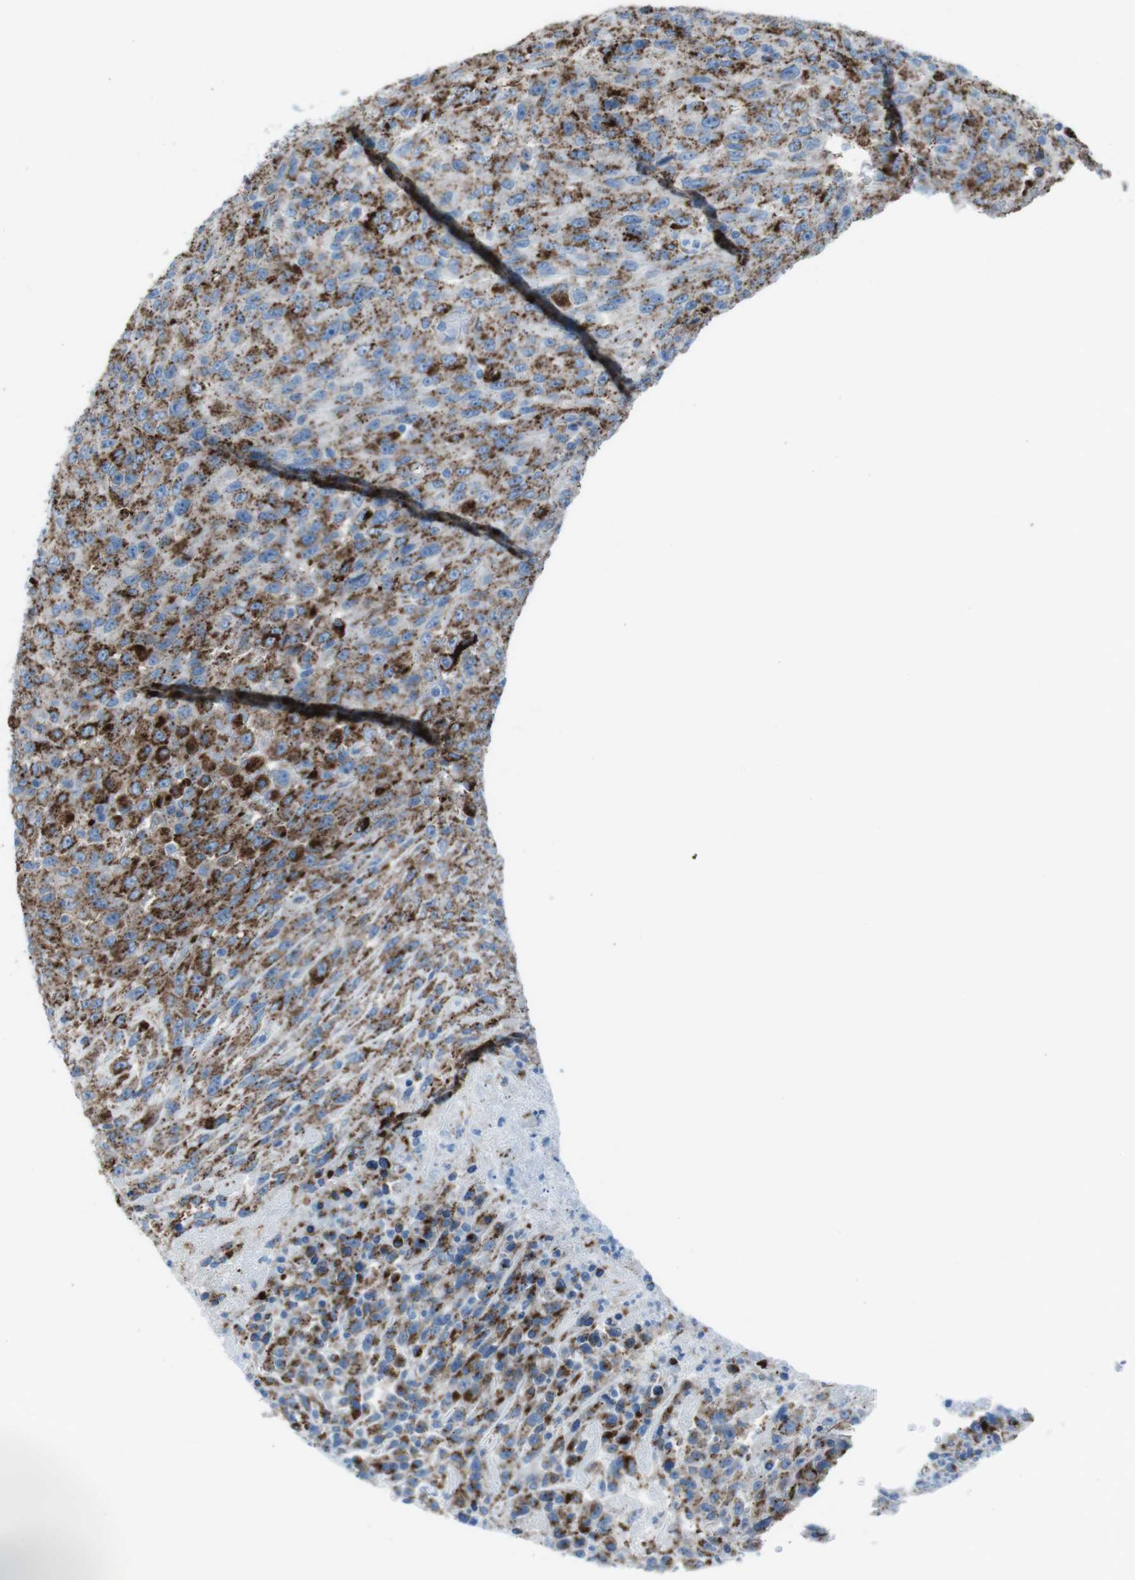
{"staining": {"intensity": "strong", "quantity": ">75%", "location": "cytoplasmic/membranous"}, "tissue": "urothelial cancer", "cell_type": "Tumor cells", "image_type": "cancer", "snomed": [{"axis": "morphology", "description": "Urothelial carcinoma, High grade"}, {"axis": "topography", "description": "Urinary bladder"}], "caption": "Immunohistochemical staining of human high-grade urothelial carcinoma shows strong cytoplasmic/membranous protein expression in about >75% of tumor cells.", "gene": "SCARB2", "patient": {"sex": "male", "age": 66}}